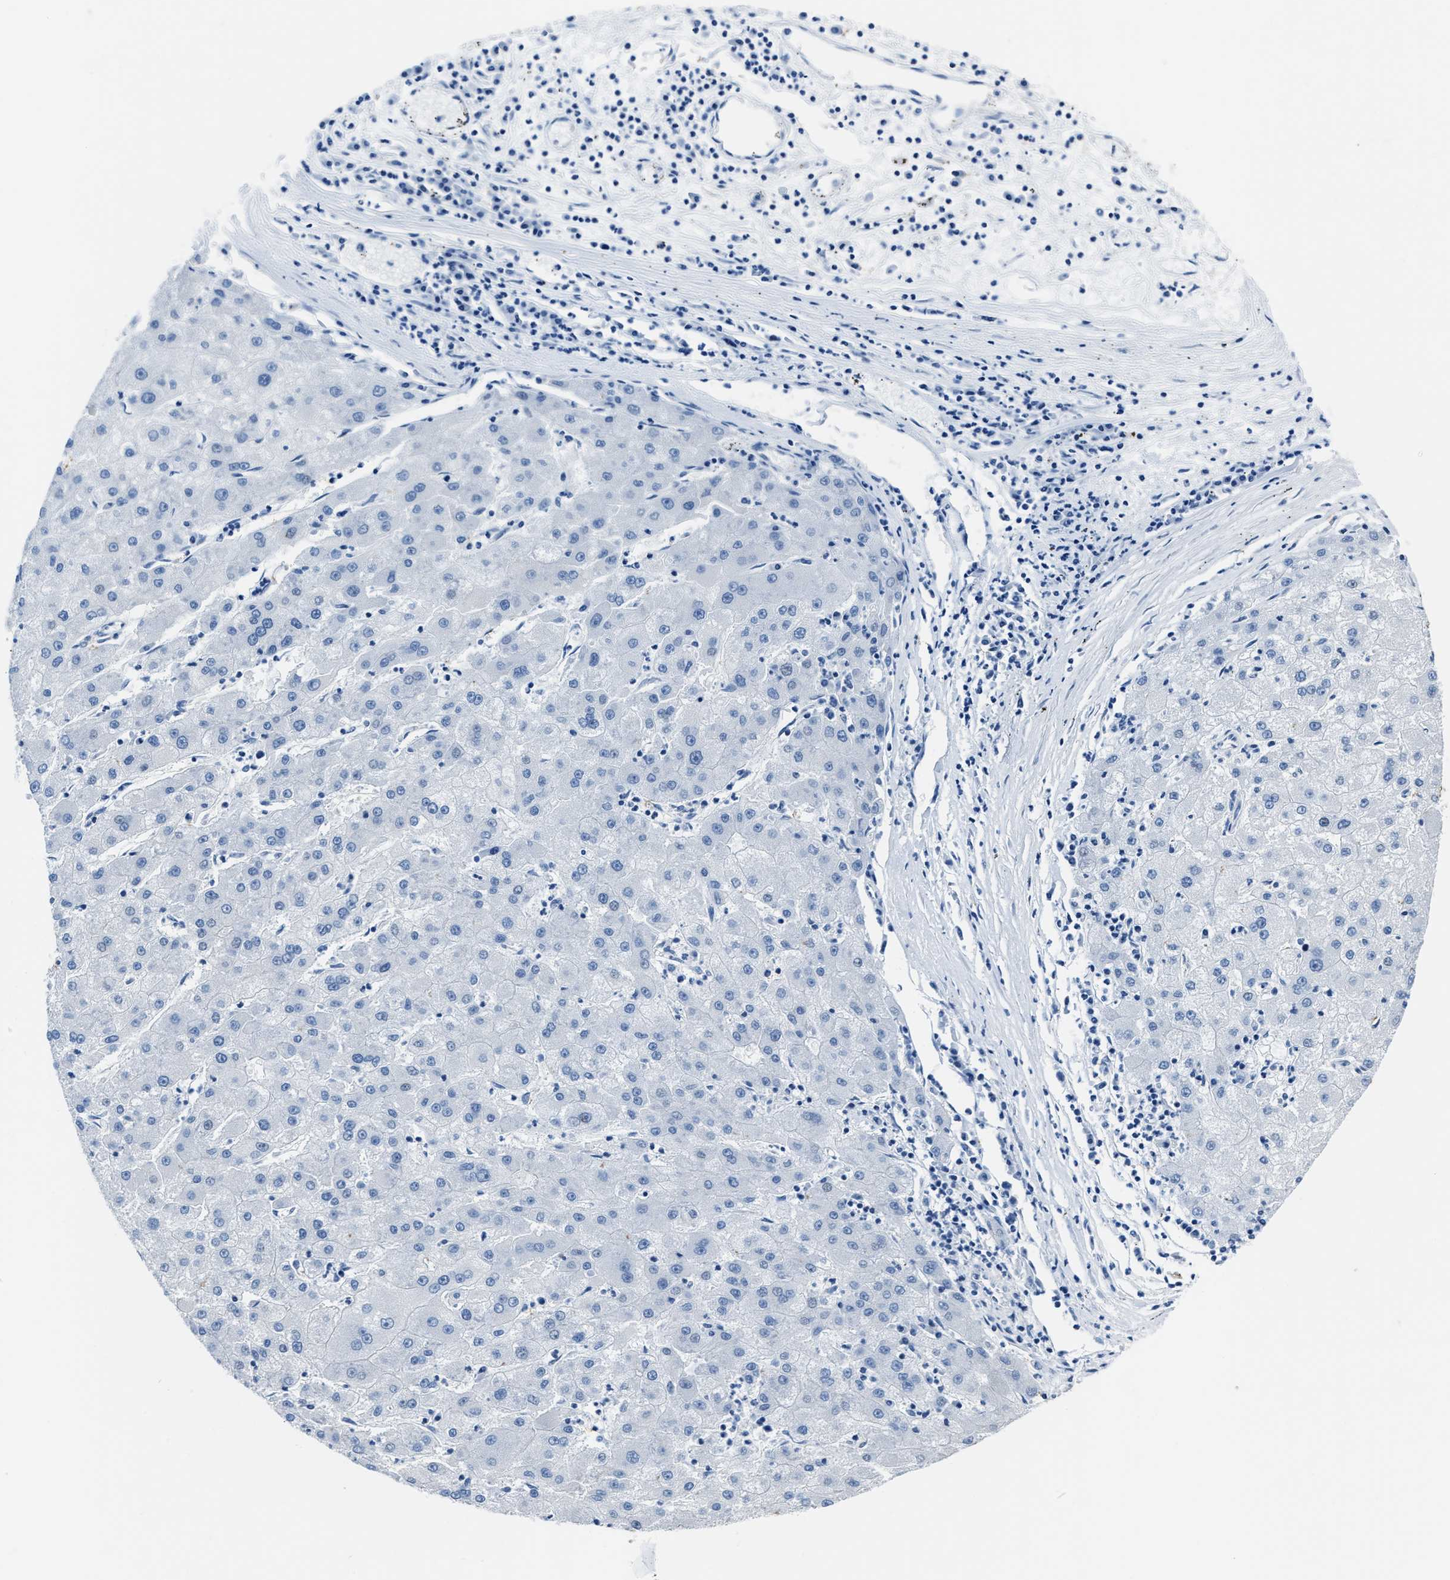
{"staining": {"intensity": "negative", "quantity": "none", "location": "none"}, "tissue": "liver cancer", "cell_type": "Tumor cells", "image_type": "cancer", "snomed": [{"axis": "morphology", "description": "Carcinoma, Hepatocellular, NOS"}, {"axis": "topography", "description": "Liver"}], "caption": "The histopathology image shows no staining of tumor cells in liver hepatocellular carcinoma. The staining is performed using DAB brown chromogen with nuclei counter-stained in using hematoxylin.", "gene": "ASZ1", "patient": {"sex": "male", "age": 72}}